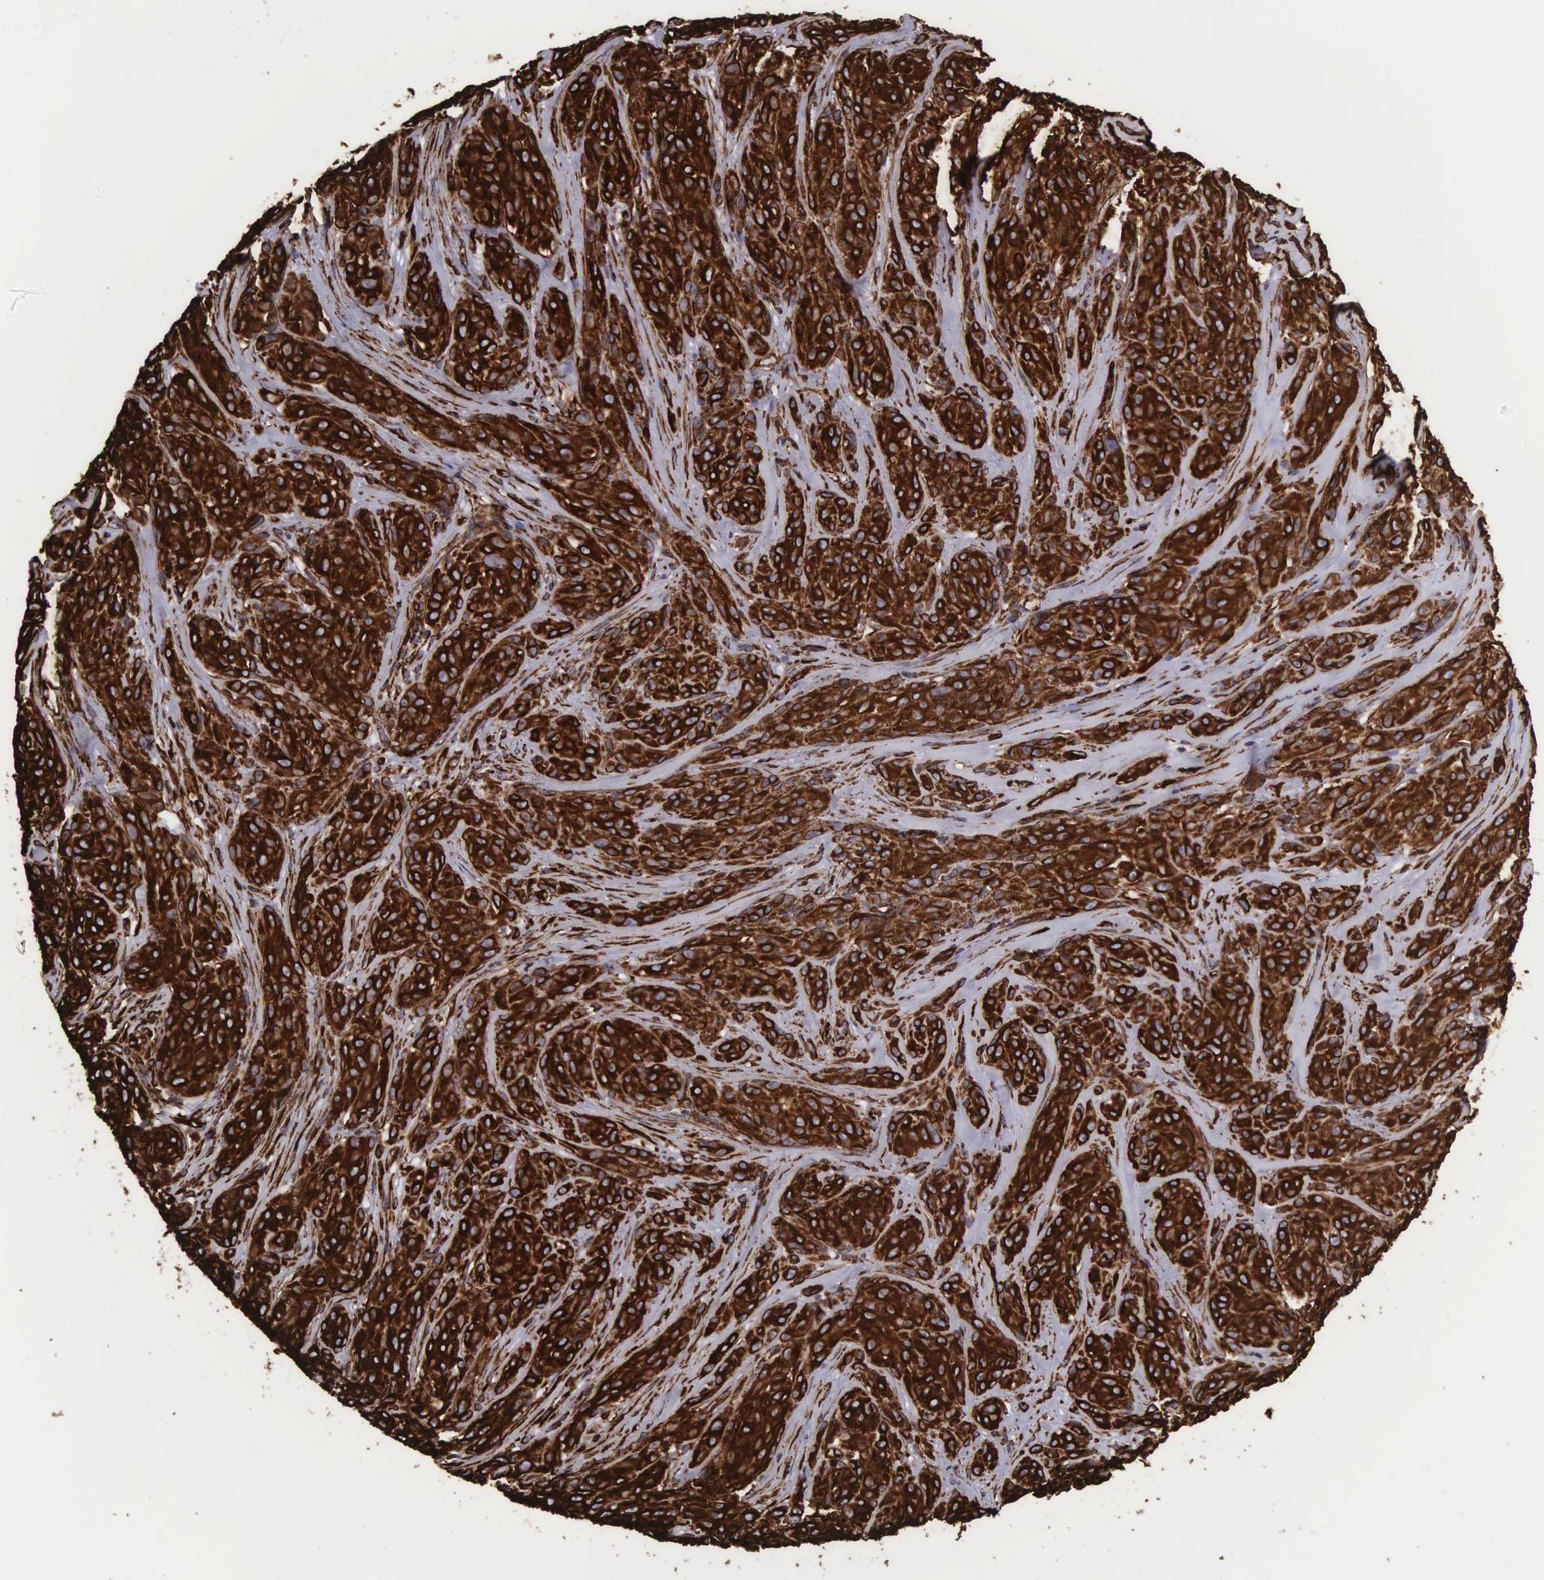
{"staining": {"intensity": "strong", "quantity": ">75%", "location": "cytoplasmic/membranous"}, "tissue": "melanoma", "cell_type": "Tumor cells", "image_type": "cancer", "snomed": [{"axis": "morphology", "description": "Malignant melanoma, NOS"}, {"axis": "topography", "description": "Skin"}], "caption": "Immunohistochemical staining of malignant melanoma displays strong cytoplasmic/membranous protein staining in about >75% of tumor cells.", "gene": "VIM", "patient": {"sex": "male", "age": 56}}